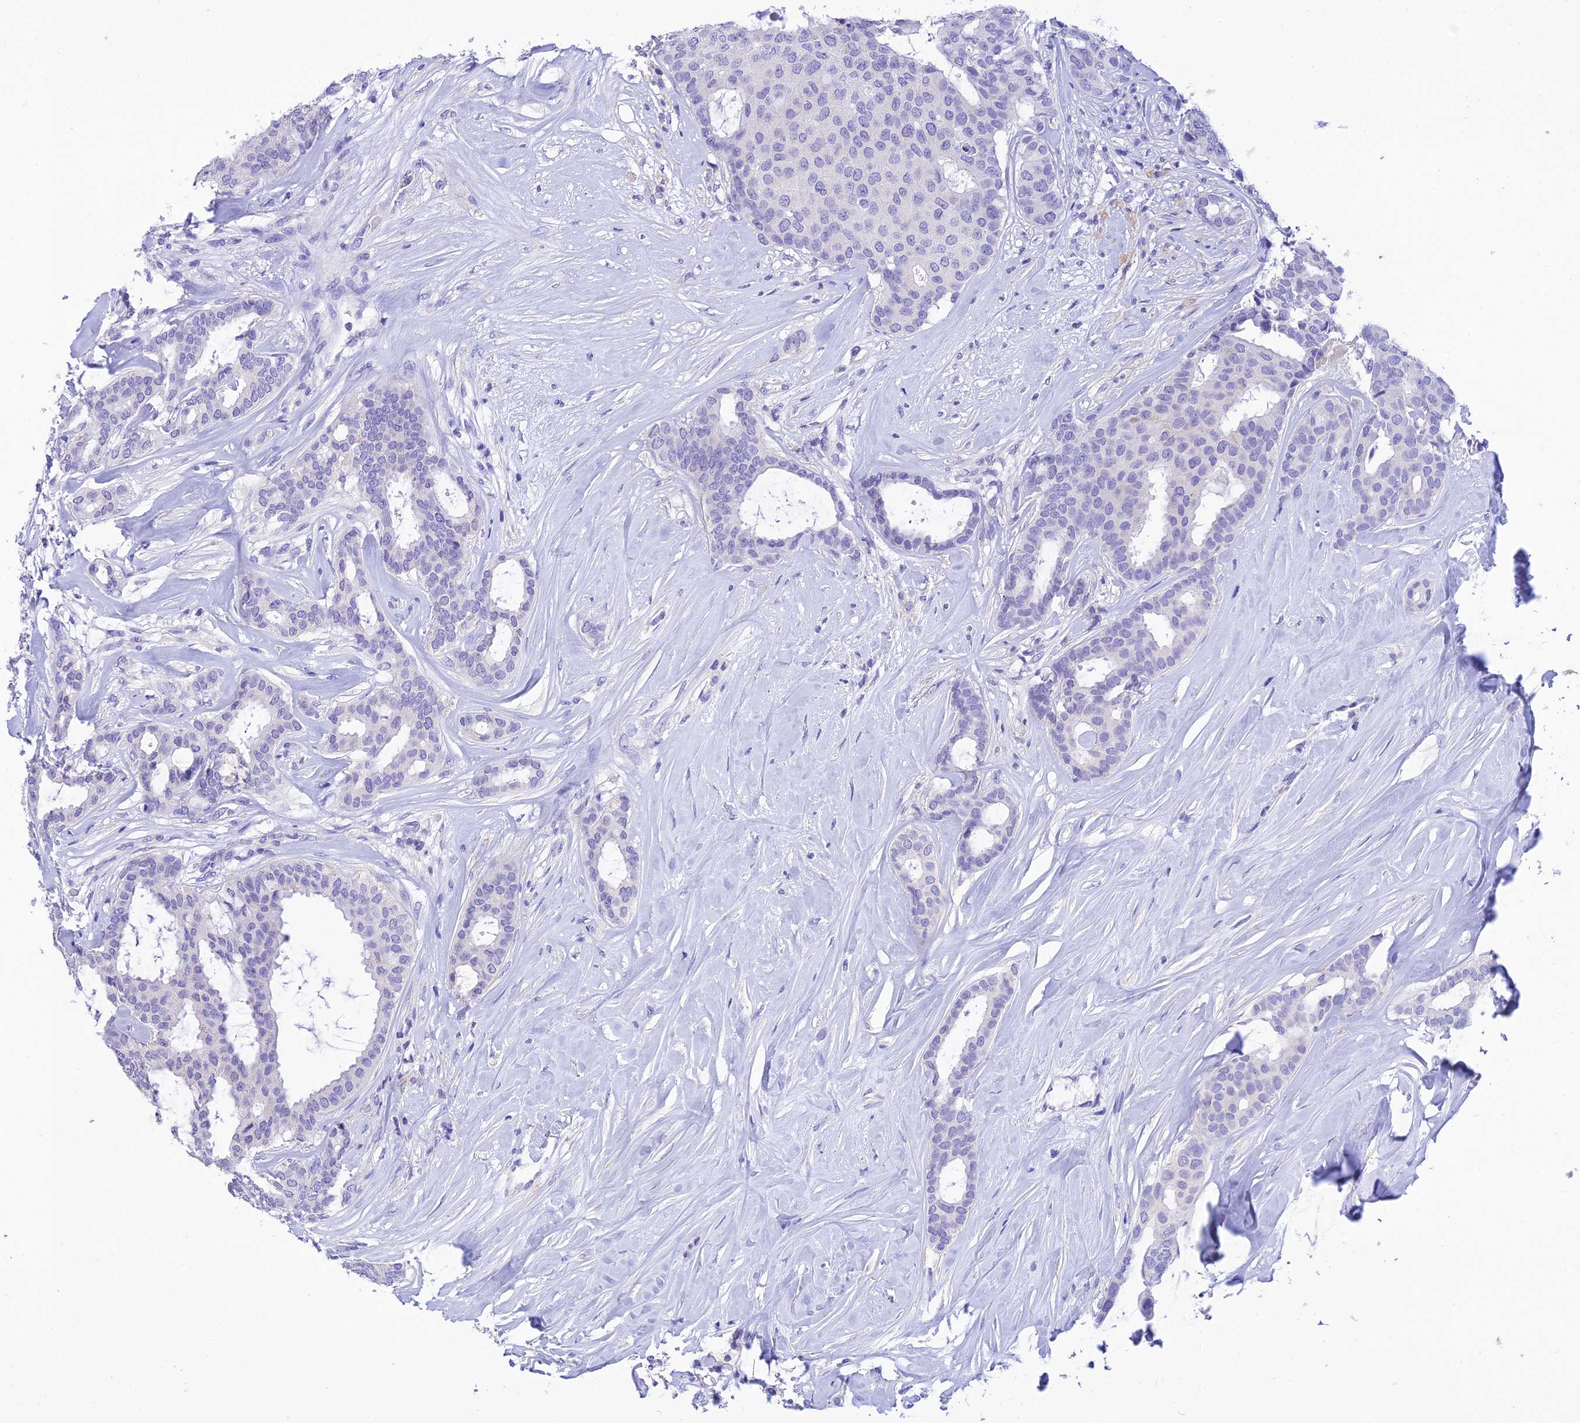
{"staining": {"intensity": "negative", "quantity": "none", "location": "none"}, "tissue": "breast cancer", "cell_type": "Tumor cells", "image_type": "cancer", "snomed": [{"axis": "morphology", "description": "Duct carcinoma"}, {"axis": "topography", "description": "Breast"}], "caption": "Tumor cells are negative for brown protein staining in breast cancer.", "gene": "MS4A5", "patient": {"sex": "female", "age": 75}}